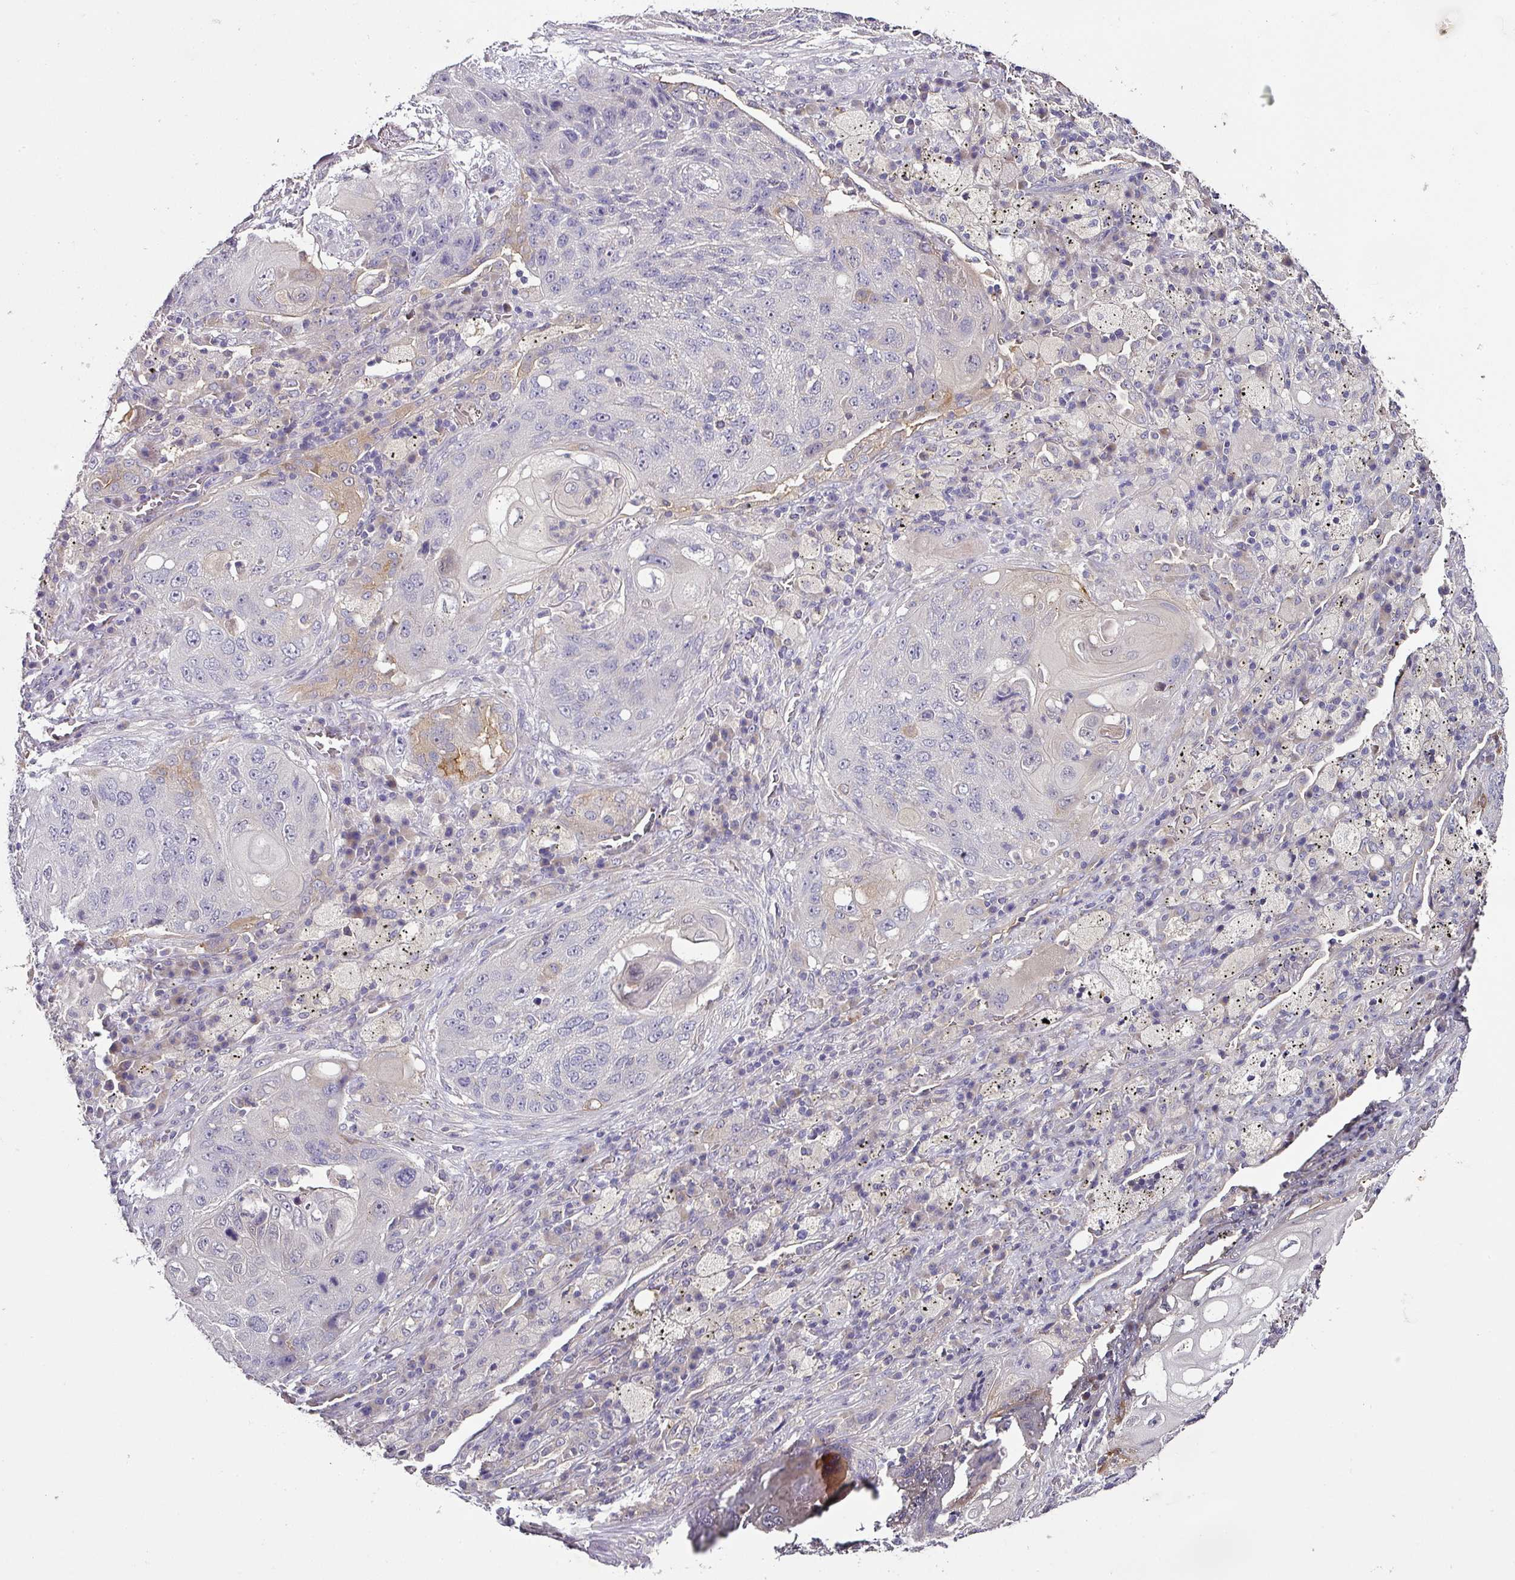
{"staining": {"intensity": "negative", "quantity": "none", "location": "none"}, "tissue": "lung cancer", "cell_type": "Tumor cells", "image_type": "cancer", "snomed": [{"axis": "morphology", "description": "Squamous cell carcinoma, NOS"}, {"axis": "topography", "description": "Lung"}], "caption": "High magnification brightfield microscopy of lung cancer (squamous cell carcinoma) stained with DAB (3,3'-diaminobenzidine) (brown) and counterstained with hematoxylin (blue): tumor cells show no significant positivity. (Brightfield microscopy of DAB (3,3'-diaminobenzidine) immunohistochemistry at high magnification).", "gene": "SKIC2", "patient": {"sex": "female", "age": 63}}